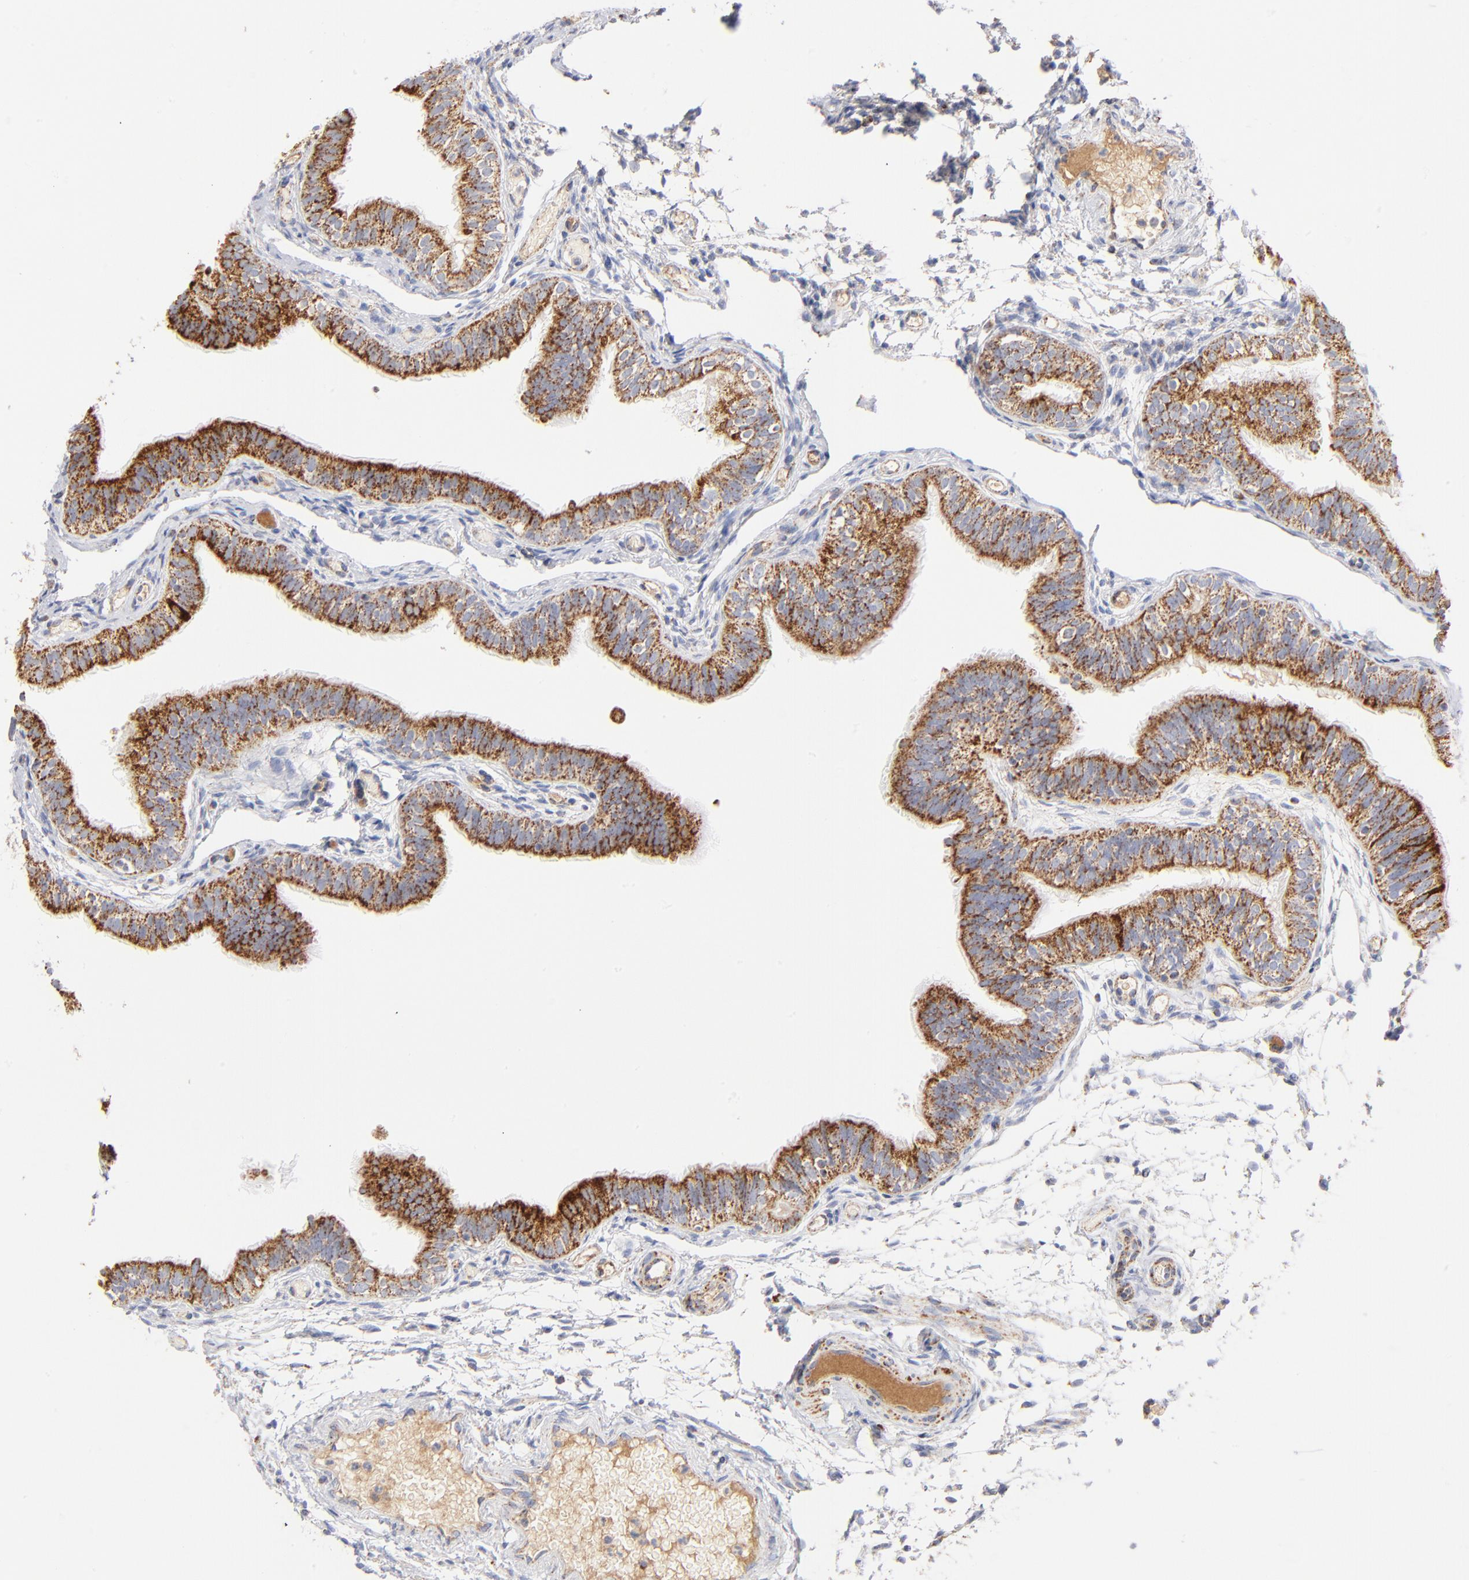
{"staining": {"intensity": "moderate", "quantity": ">75%", "location": "cytoplasmic/membranous"}, "tissue": "fallopian tube", "cell_type": "Glandular cells", "image_type": "normal", "snomed": [{"axis": "morphology", "description": "Normal tissue, NOS"}, {"axis": "morphology", "description": "Dermoid, NOS"}, {"axis": "topography", "description": "Fallopian tube"}], "caption": "This is an image of IHC staining of benign fallopian tube, which shows moderate expression in the cytoplasmic/membranous of glandular cells.", "gene": "DLAT", "patient": {"sex": "female", "age": 33}}